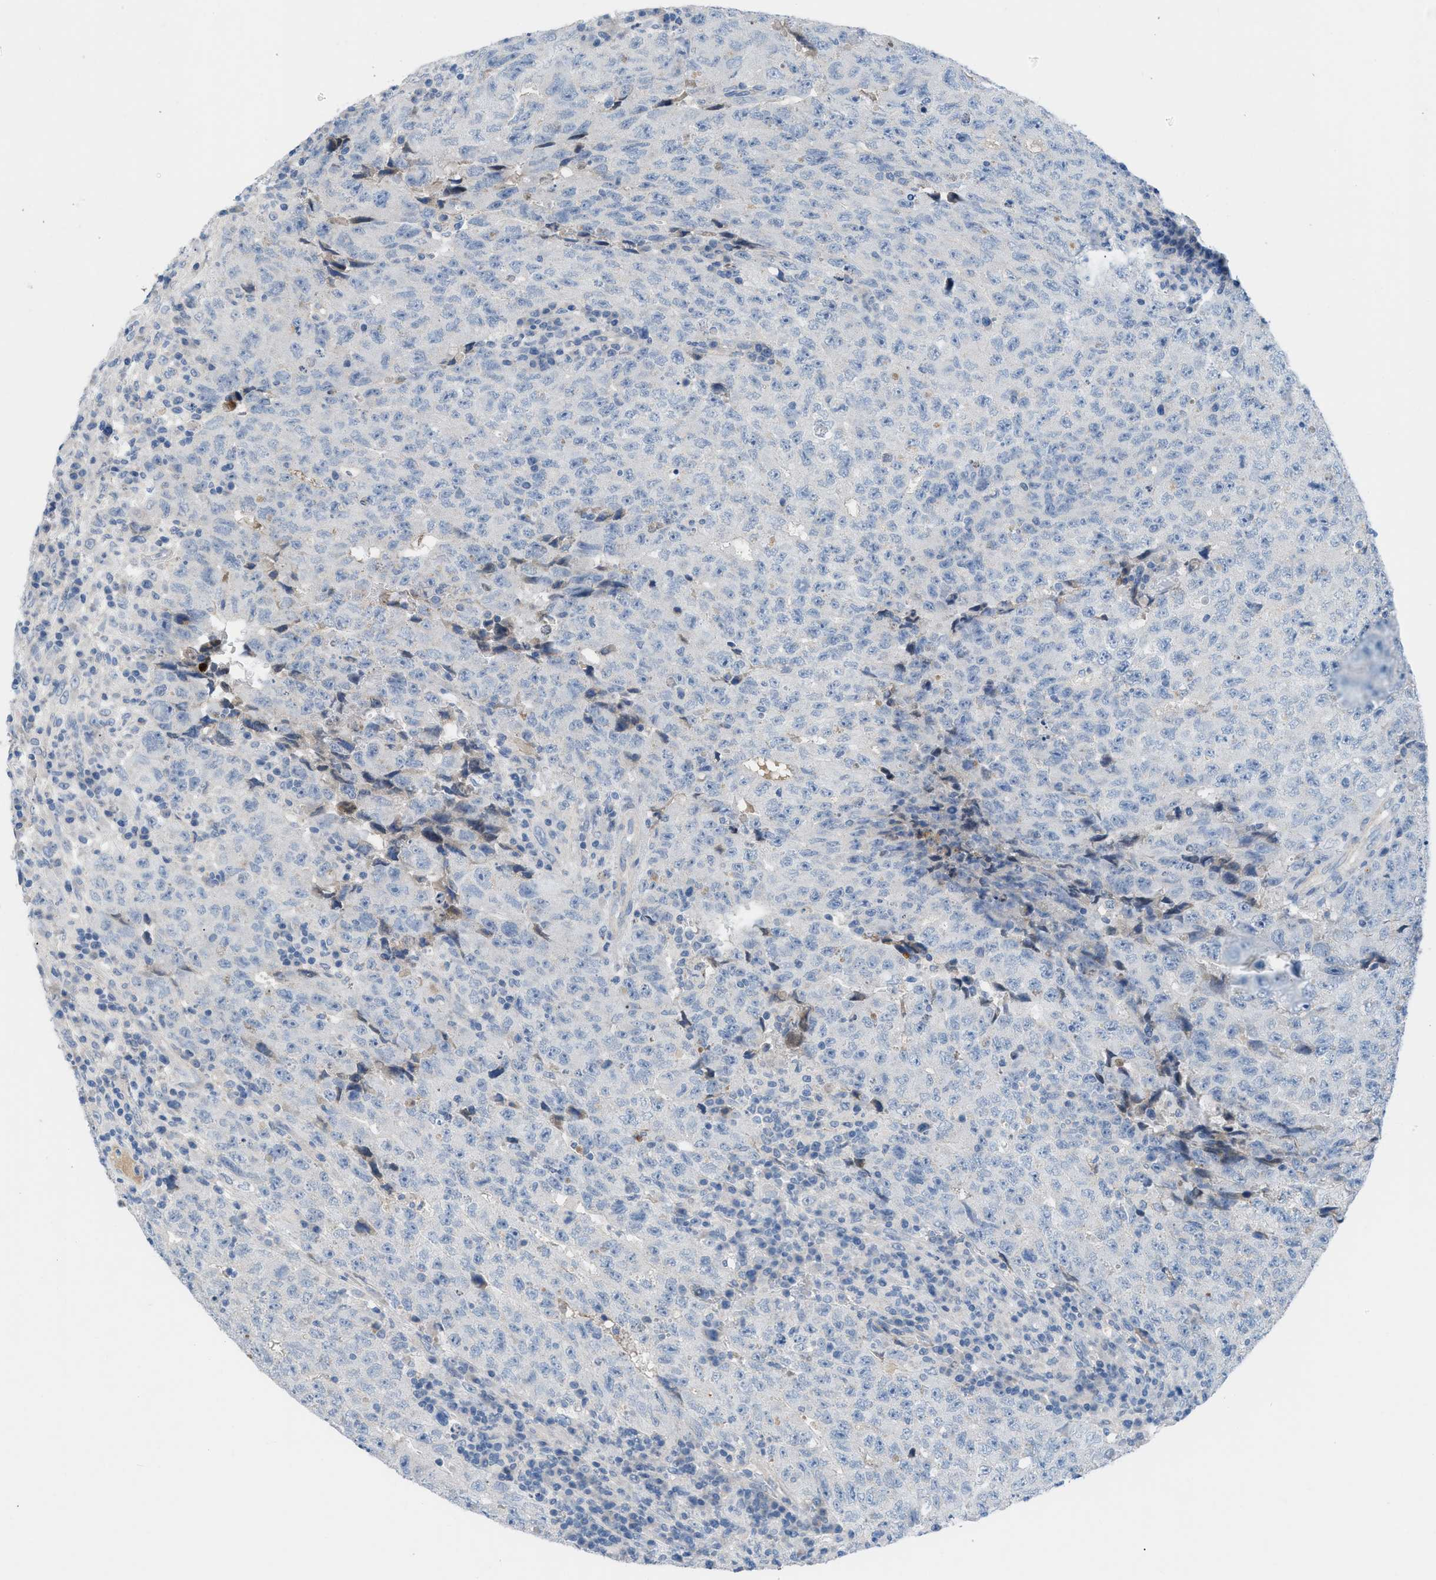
{"staining": {"intensity": "negative", "quantity": "none", "location": "none"}, "tissue": "testis cancer", "cell_type": "Tumor cells", "image_type": "cancer", "snomed": [{"axis": "morphology", "description": "Necrosis, NOS"}, {"axis": "morphology", "description": "Carcinoma, Embryonal, NOS"}, {"axis": "topography", "description": "Testis"}], "caption": "A micrograph of human testis cancer is negative for staining in tumor cells.", "gene": "HPX", "patient": {"sex": "male", "age": 19}}